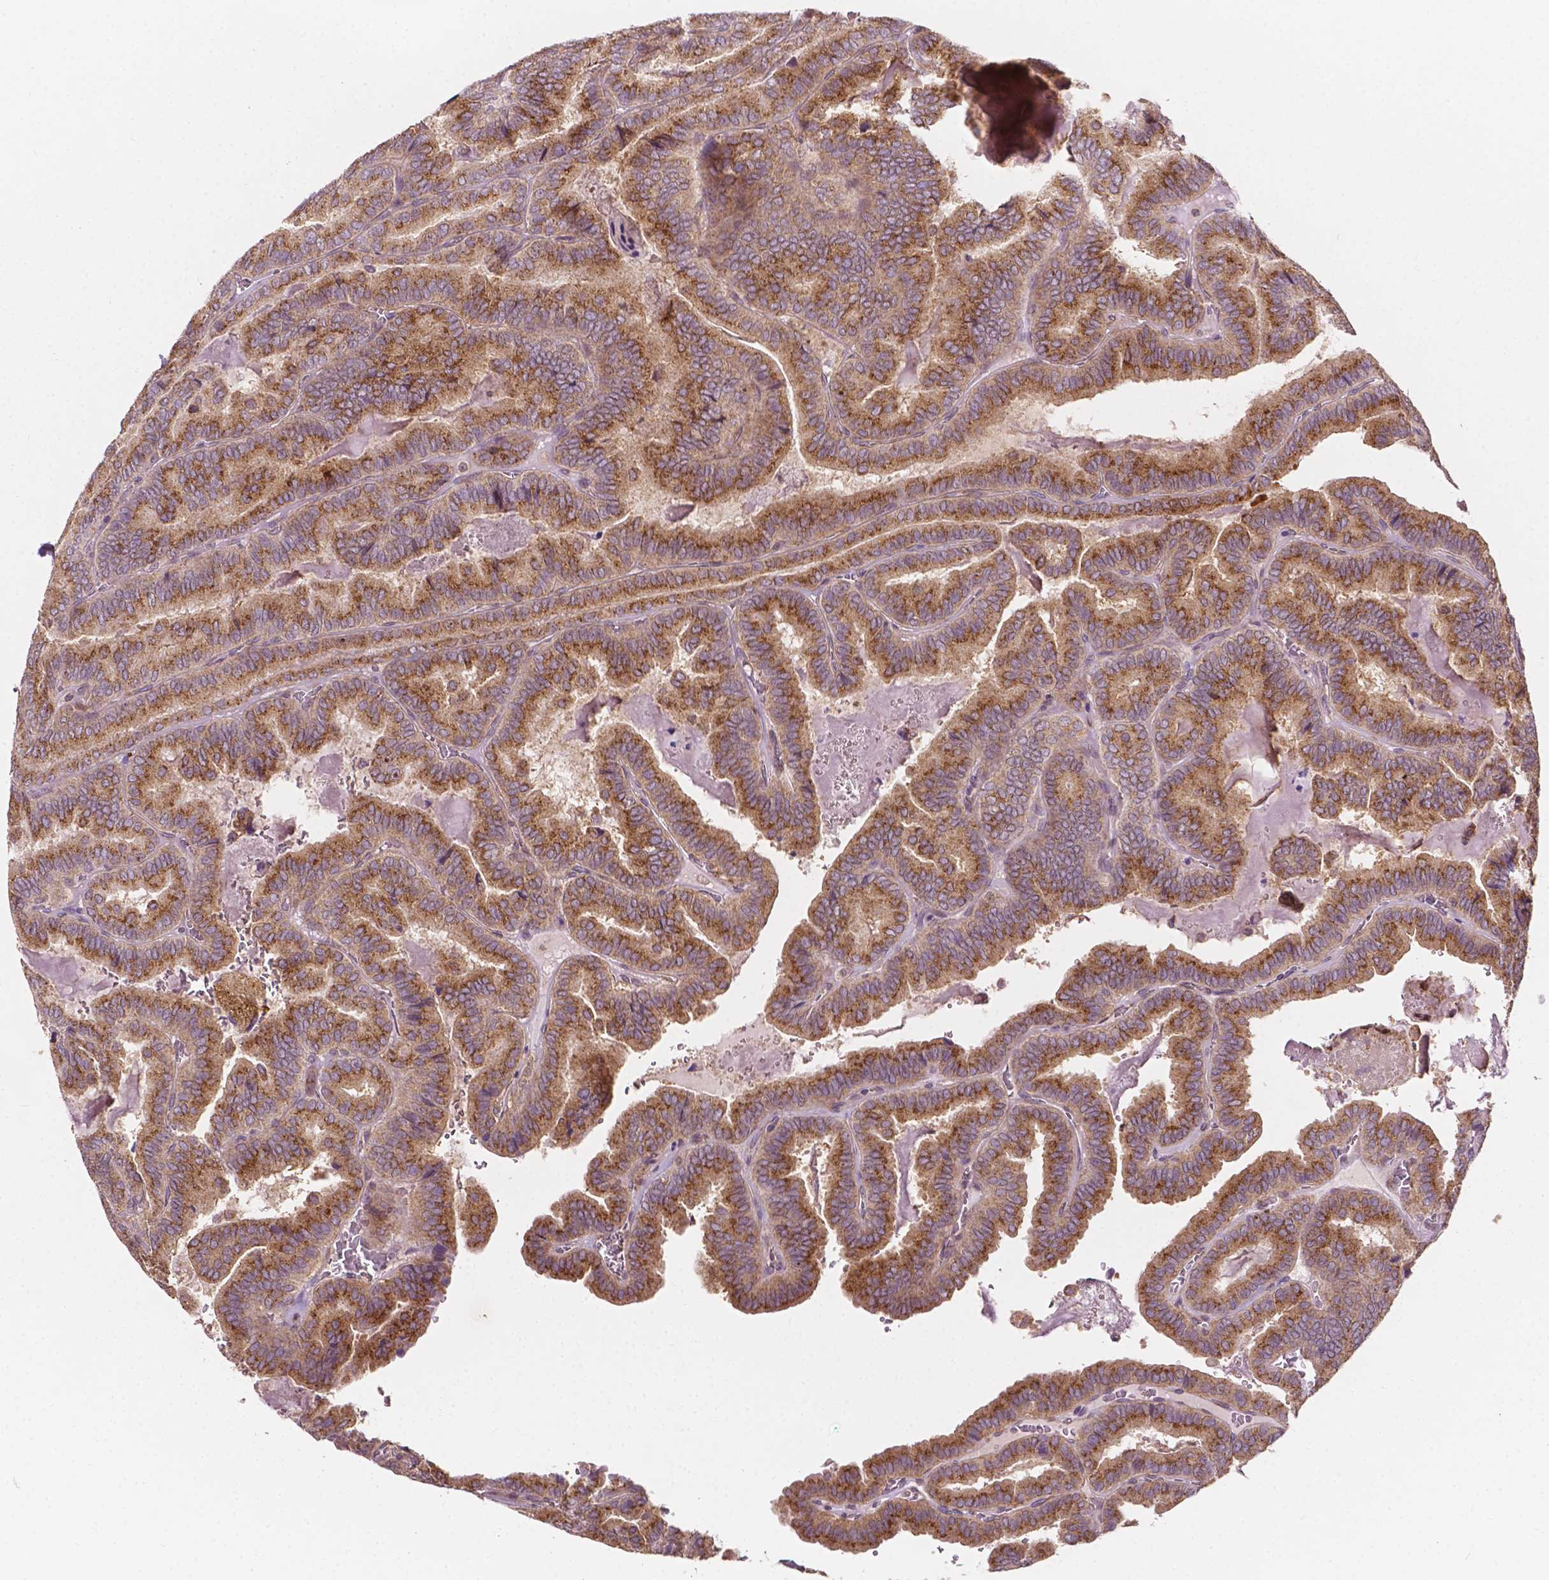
{"staining": {"intensity": "moderate", "quantity": ">75%", "location": "cytoplasmic/membranous"}, "tissue": "thyroid cancer", "cell_type": "Tumor cells", "image_type": "cancer", "snomed": [{"axis": "morphology", "description": "Papillary adenocarcinoma, NOS"}, {"axis": "topography", "description": "Thyroid gland"}], "caption": "Immunohistochemical staining of human thyroid cancer (papillary adenocarcinoma) exhibits medium levels of moderate cytoplasmic/membranous expression in about >75% of tumor cells.", "gene": "EBAG9", "patient": {"sex": "female", "age": 75}}